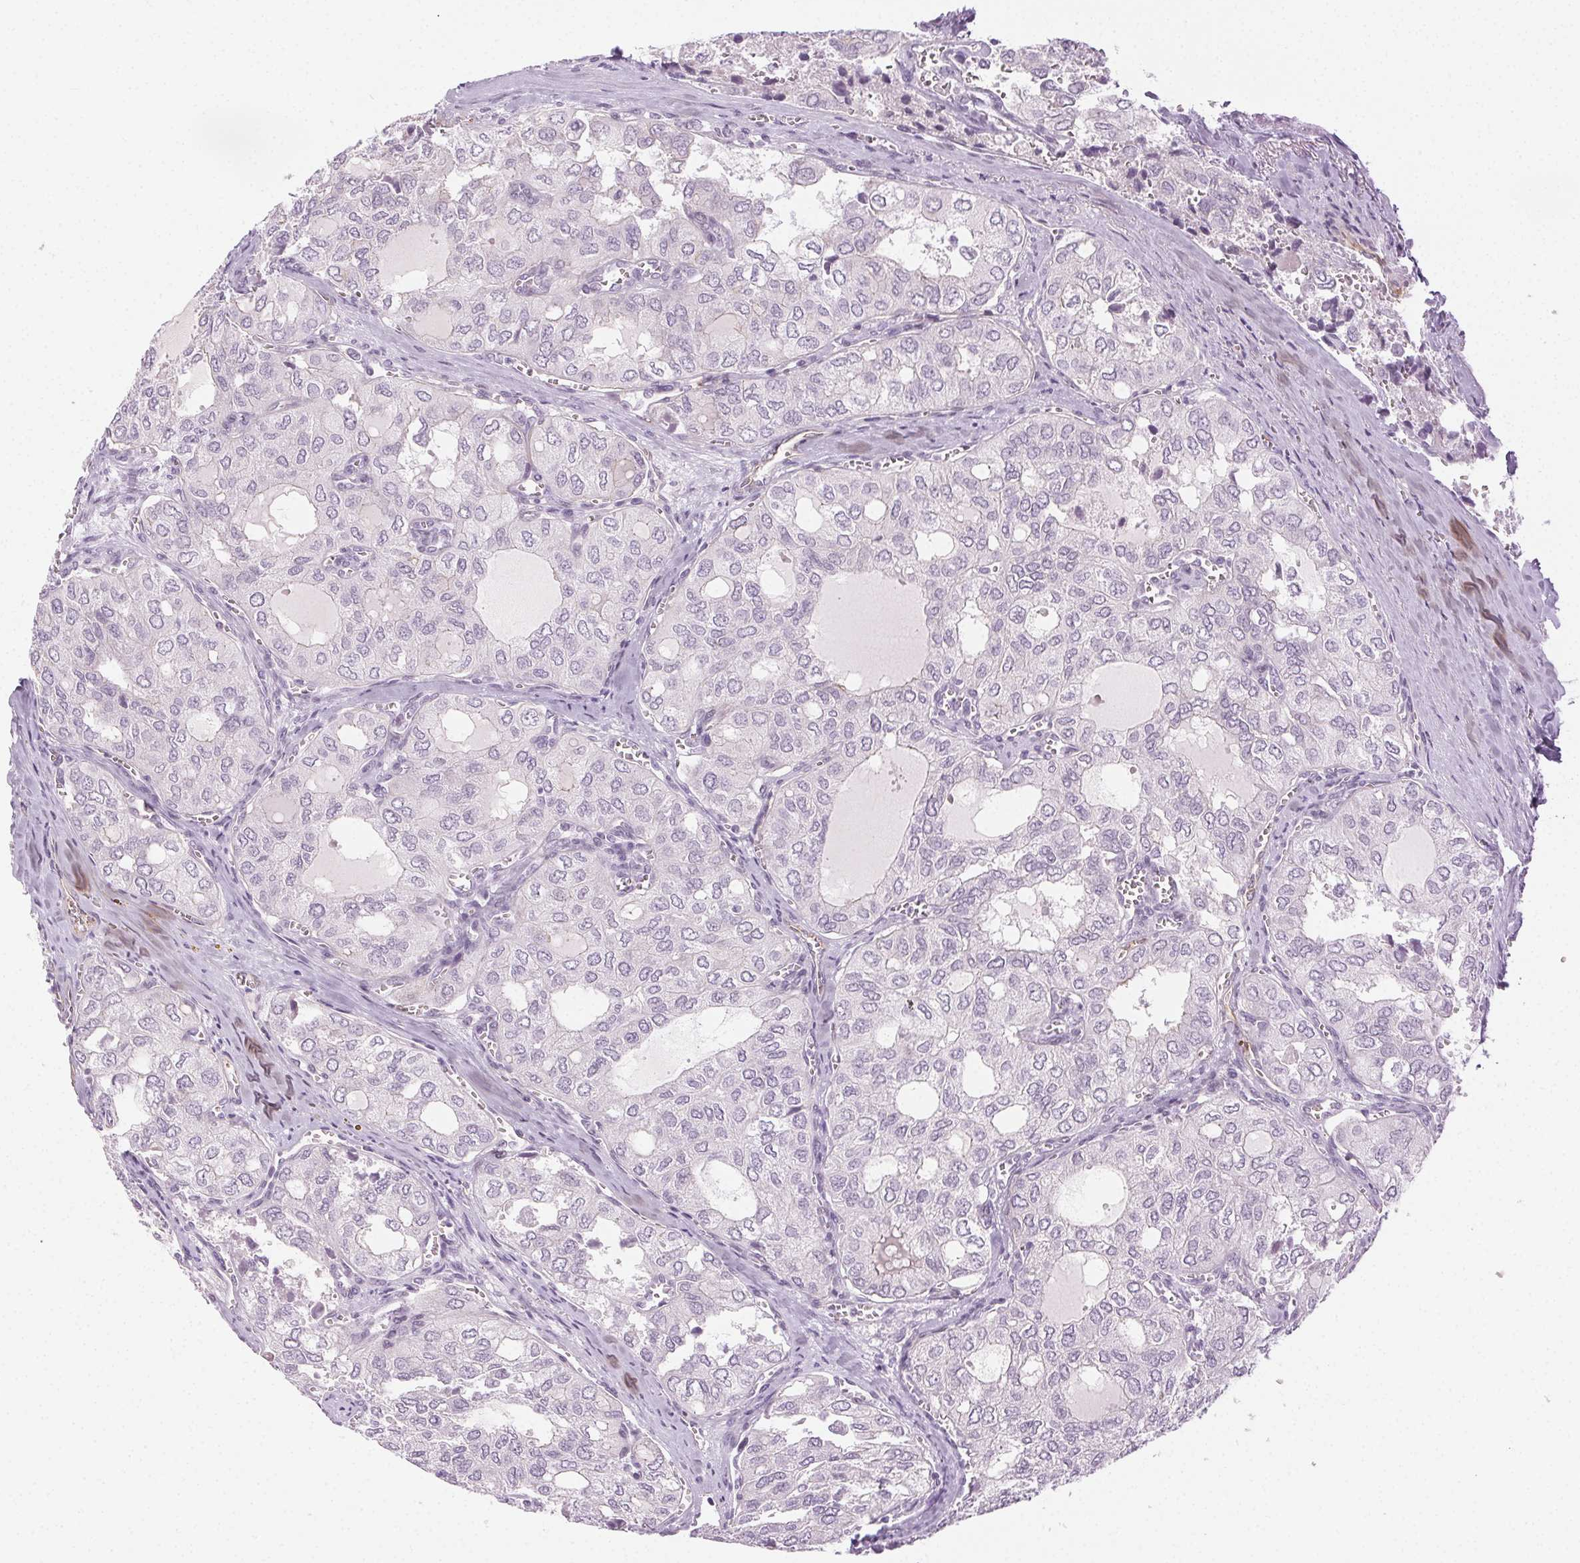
{"staining": {"intensity": "negative", "quantity": "none", "location": "none"}, "tissue": "thyroid cancer", "cell_type": "Tumor cells", "image_type": "cancer", "snomed": [{"axis": "morphology", "description": "Follicular adenoma carcinoma, NOS"}, {"axis": "topography", "description": "Thyroid gland"}], "caption": "The photomicrograph exhibits no staining of tumor cells in thyroid cancer (follicular adenoma carcinoma).", "gene": "AIF1L", "patient": {"sex": "male", "age": 75}}